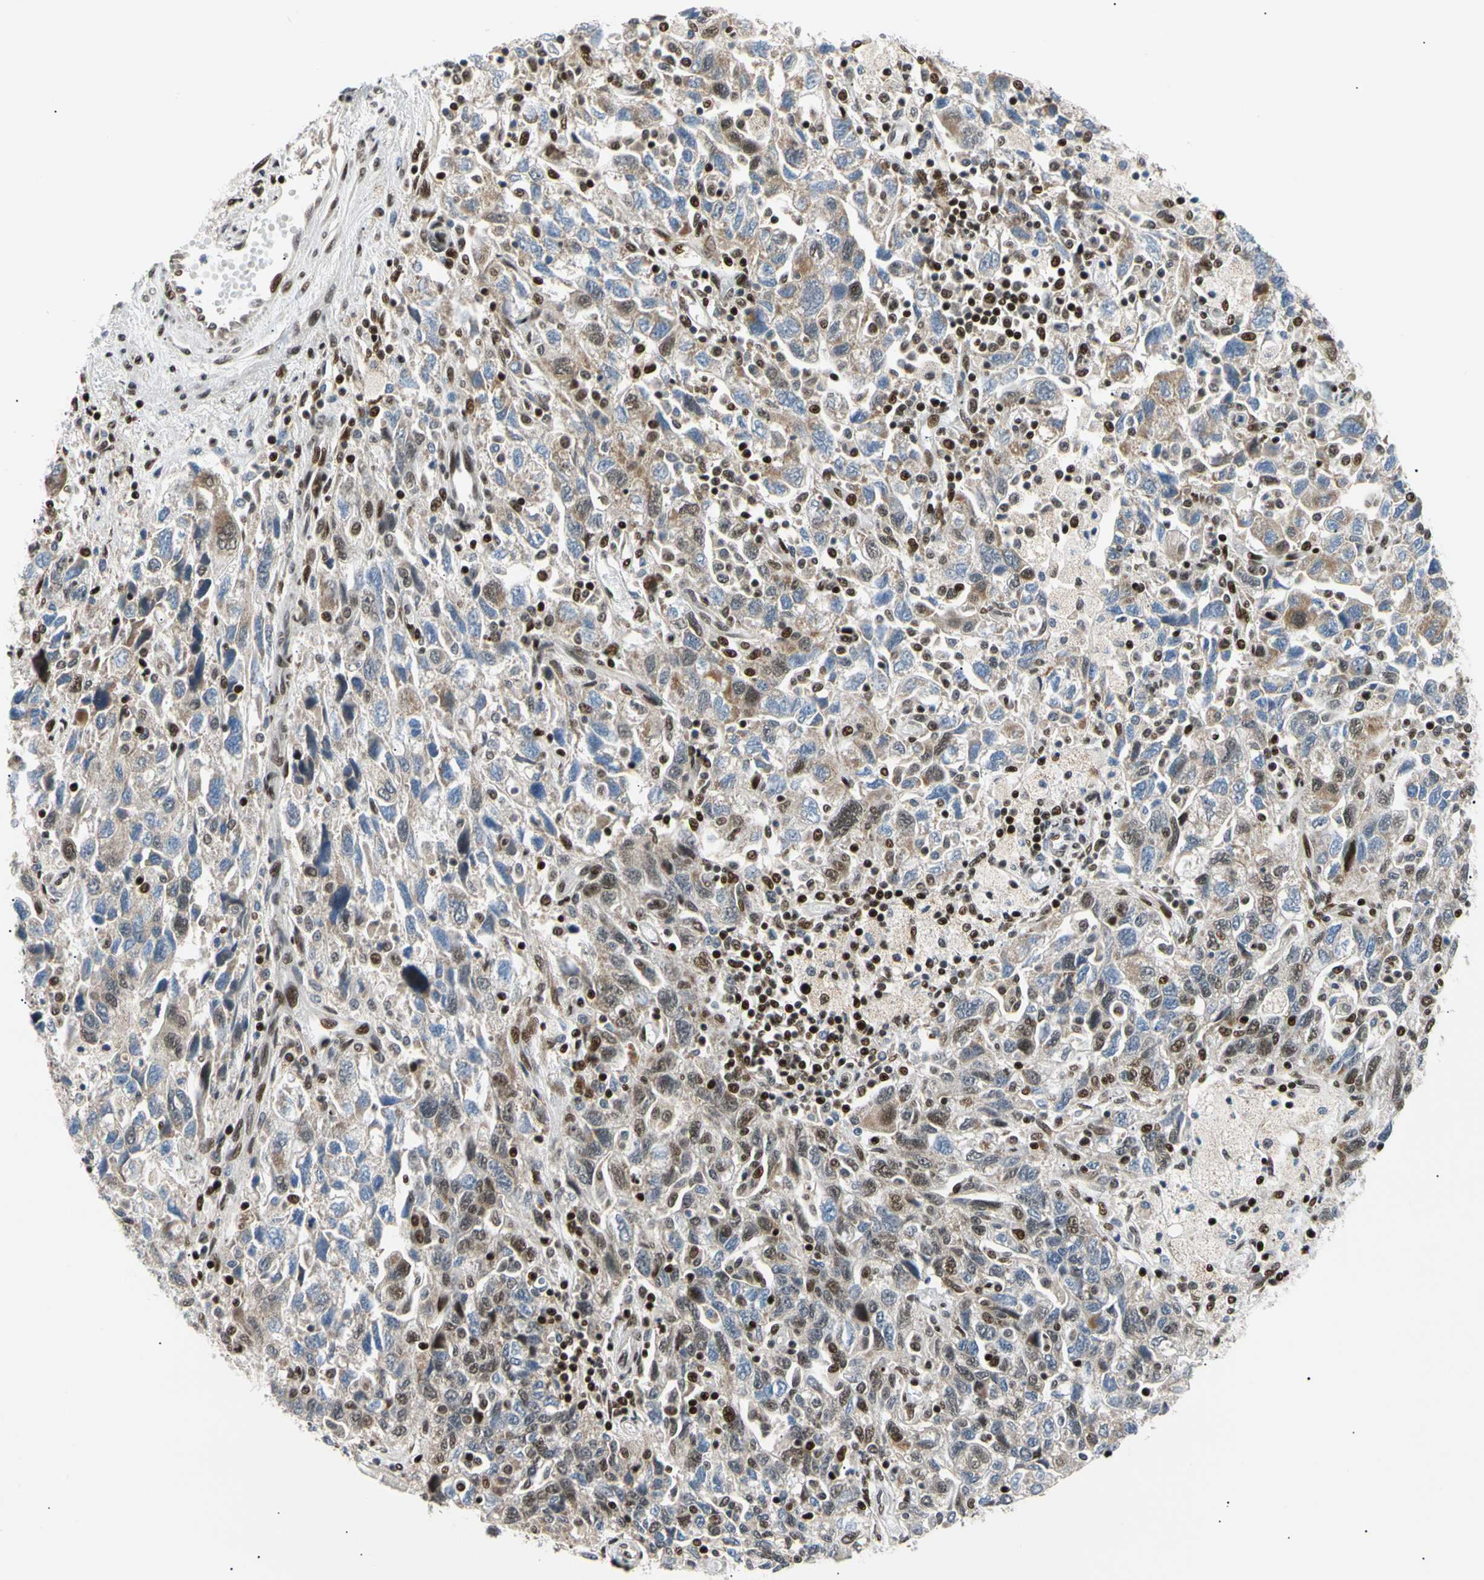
{"staining": {"intensity": "moderate", "quantity": "25%-75%", "location": "cytoplasmic/membranous,nuclear"}, "tissue": "ovarian cancer", "cell_type": "Tumor cells", "image_type": "cancer", "snomed": [{"axis": "morphology", "description": "Carcinoma, NOS"}, {"axis": "morphology", "description": "Cystadenocarcinoma, serous, NOS"}, {"axis": "topography", "description": "Ovary"}], "caption": "Human ovarian cancer stained with a protein marker demonstrates moderate staining in tumor cells.", "gene": "E2F1", "patient": {"sex": "female", "age": 69}}